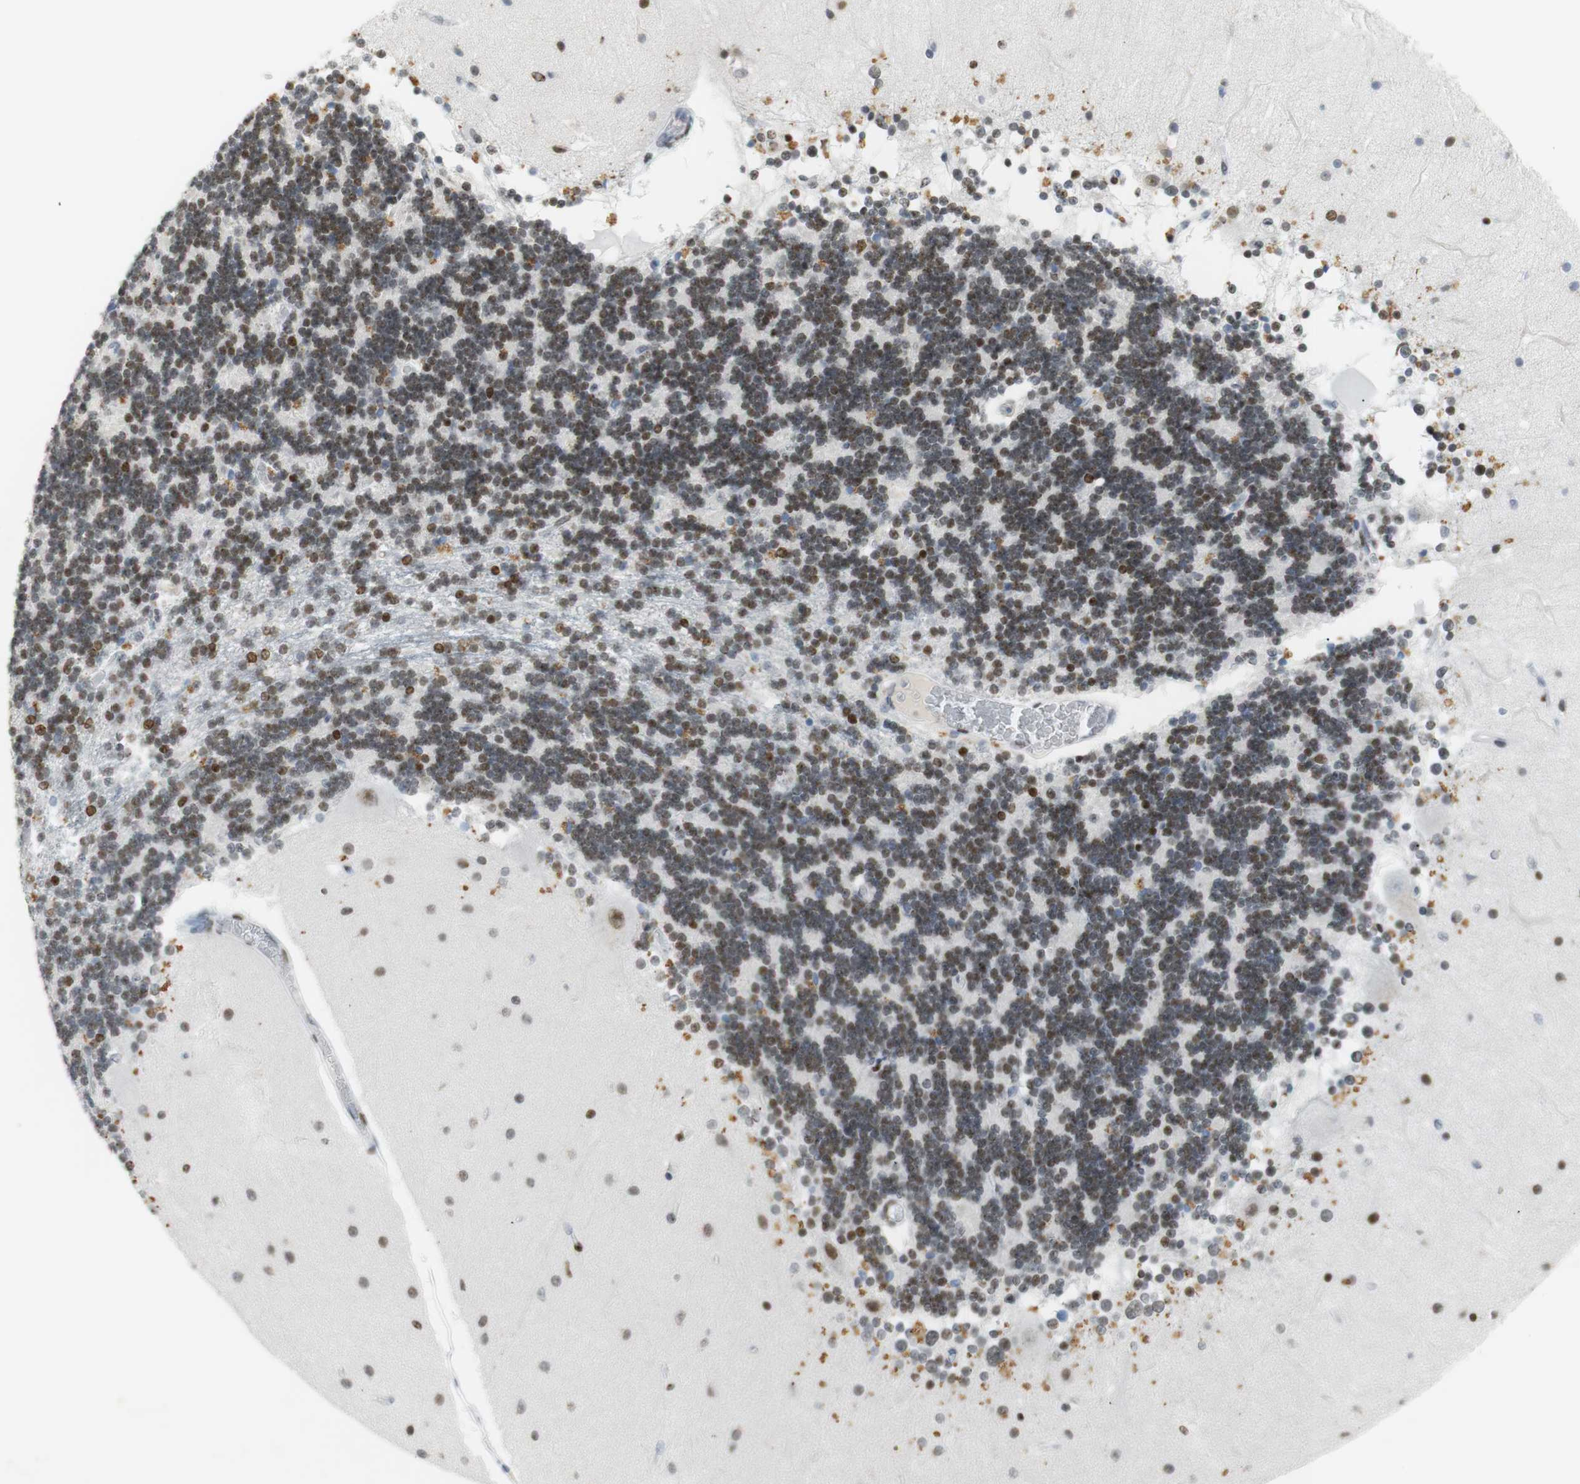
{"staining": {"intensity": "moderate", "quantity": ">75%", "location": "nuclear"}, "tissue": "cerebellum", "cell_type": "Cells in granular layer", "image_type": "normal", "snomed": [{"axis": "morphology", "description": "Normal tissue, NOS"}, {"axis": "topography", "description": "Cerebellum"}], "caption": "Immunohistochemical staining of unremarkable cerebellum displays >75% levels of moderate nuclear protein staining in about >75% of cells in granular layer. (DAB IHC, brown staining for protein, blue staining for nuclei).", "gene": "BMI1", "patient": {"sex": "female", "age": 54}}